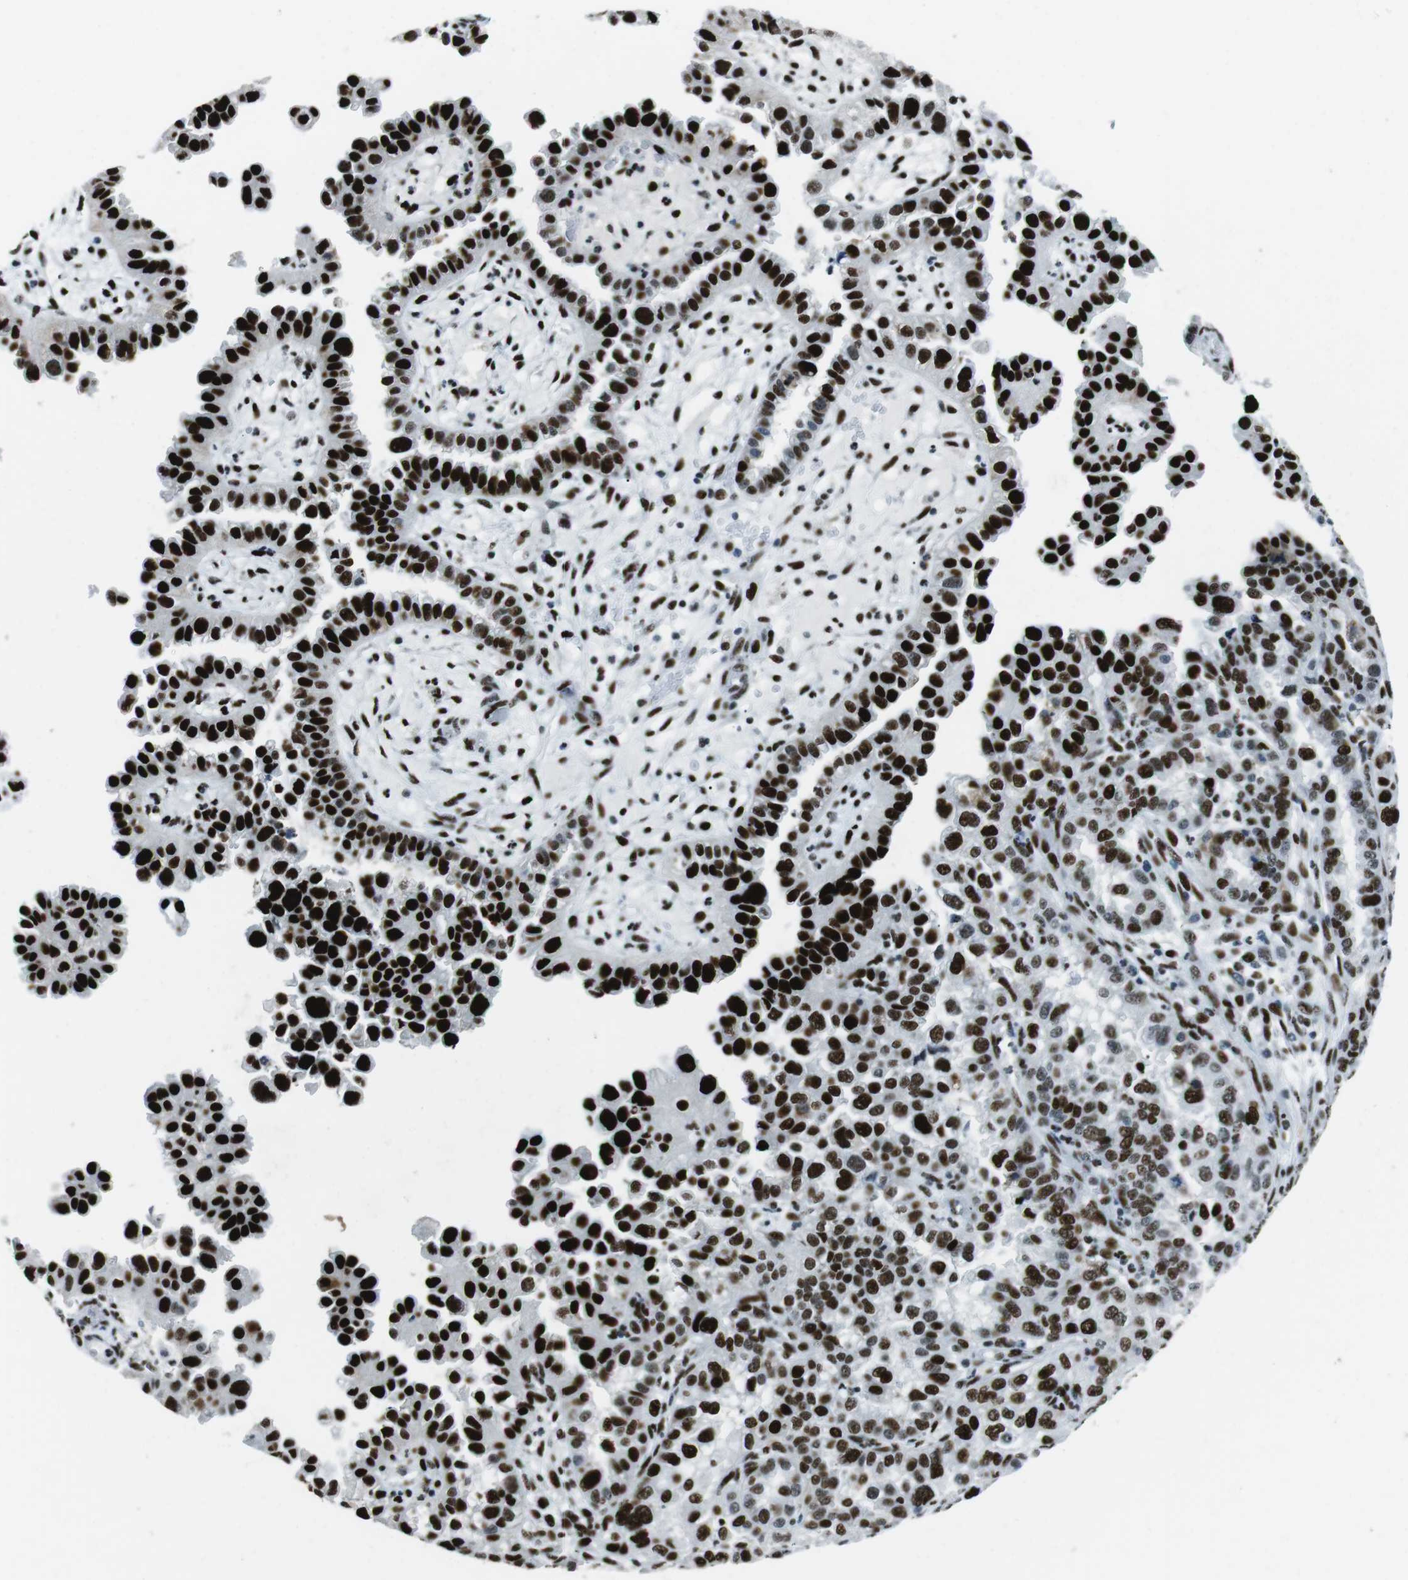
{"staining": {"intensity": "strong", "quantity": ">75%", "location": "nuclear"}, "tissue": "endometrial cancer", "cell_type": "Tumor cells", "image_type": "cancer", "snomed": [{"axis": "morphology", "description": "Adenocarcinoma, NOS"}, {"axis": "topography", "description": "Endometrium"}], "caption": "Strong nuclear expression for a protein is seen in approximately >75% of tumor cells of endometrial adenocarcinoma using IHC.", "gene": "PML", "patient": {"sex": "female", "age": 85}}